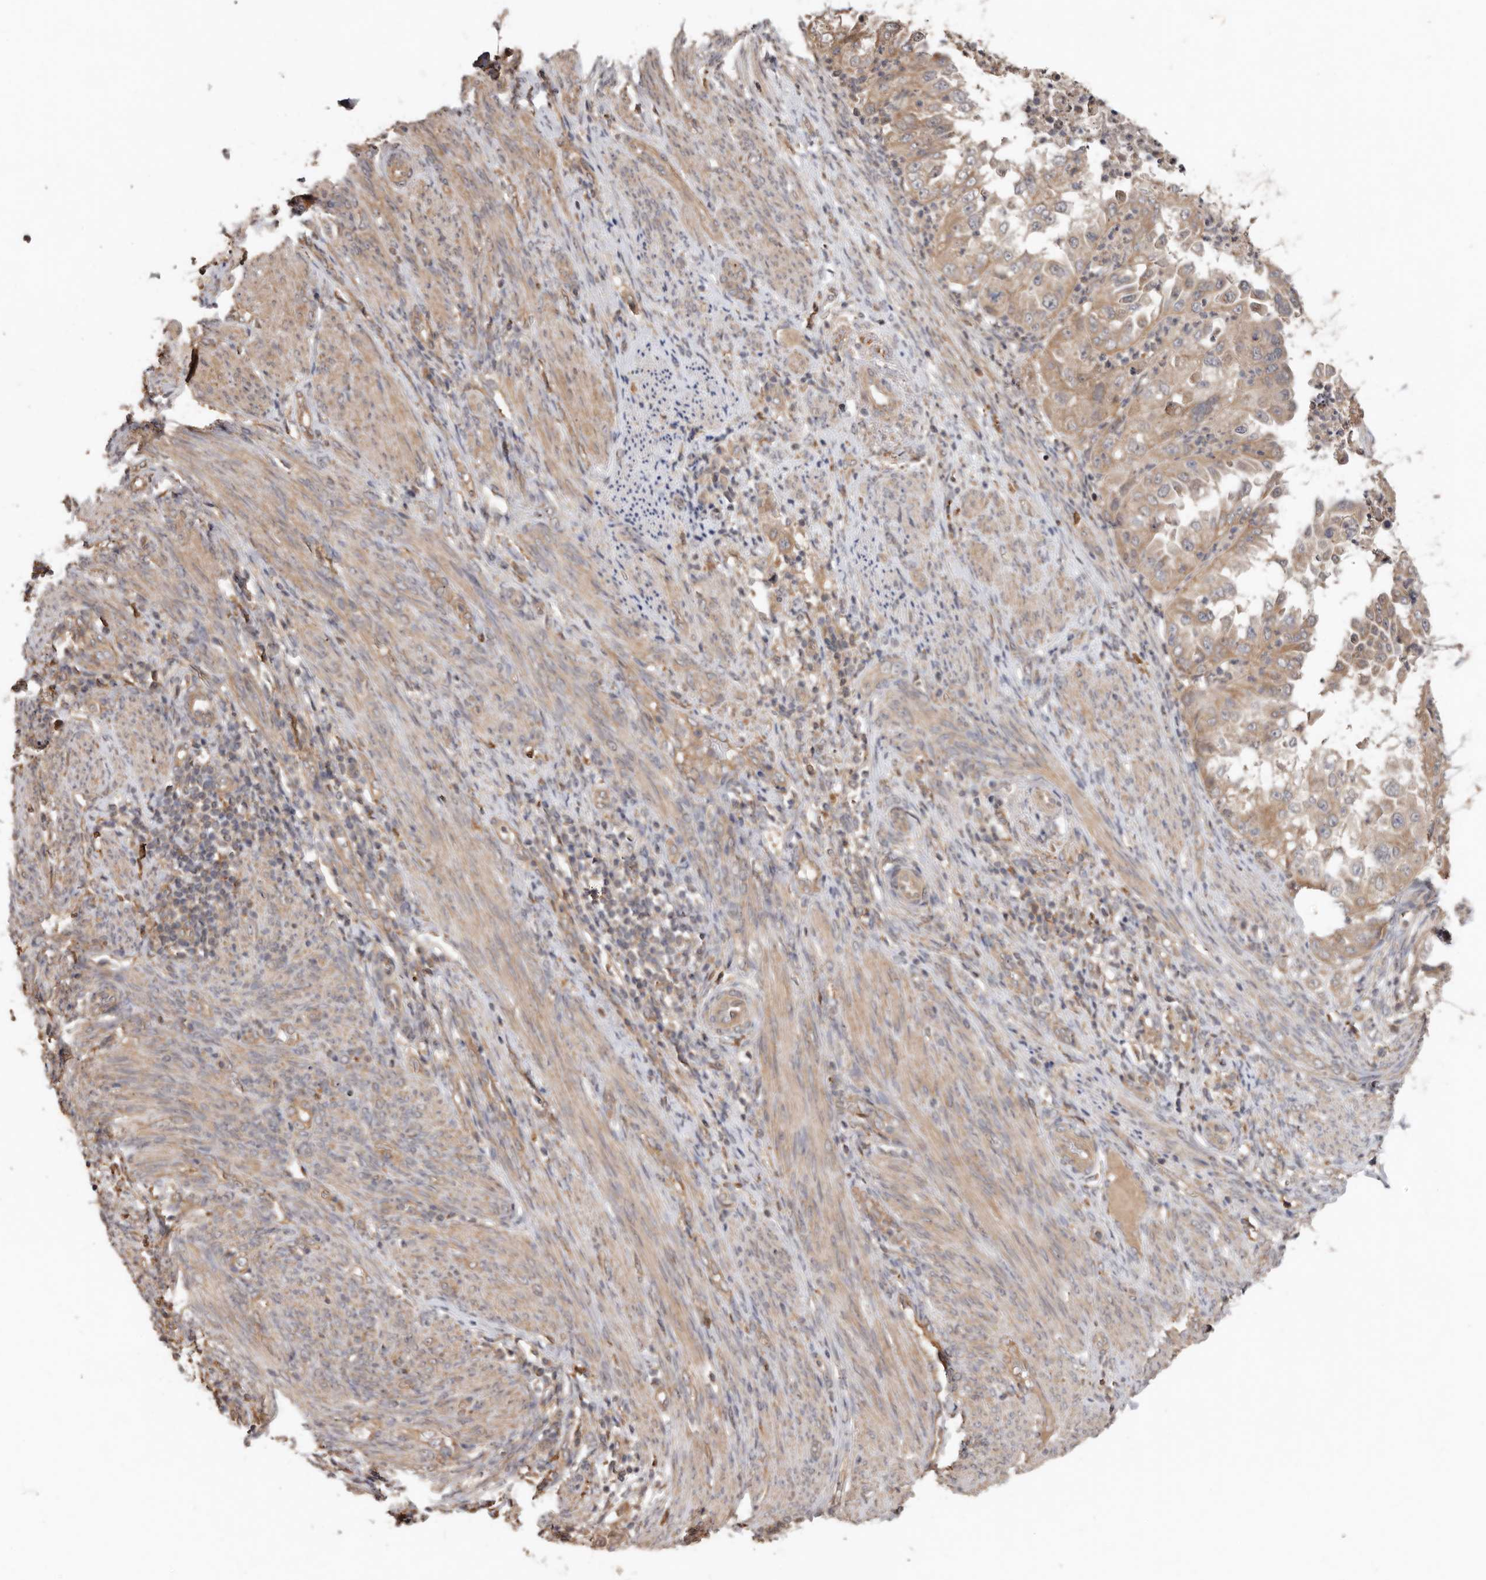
{"staining": {"intensity": "moderate", "quantity": ">75%", "location": "cytoplasmic/membranous"}, "tissue": "endometrial cancer", "cell_type": "Tumor cells", "image_type": "cancer", "snomed": [{"axis": "morphology", "description": "Adenocarcinoma, NOS"}, {"axis": "topography", "description": "Endometrium"}], "caption": "DAB immunohistochemical staining of endometrial adenocarcinoma shows moderate cytoplasmic/membranous protein positivity in about >75% of tumor cells.", "gene": "RSPO2", "patient": {"sex": "female", "age": 85}}